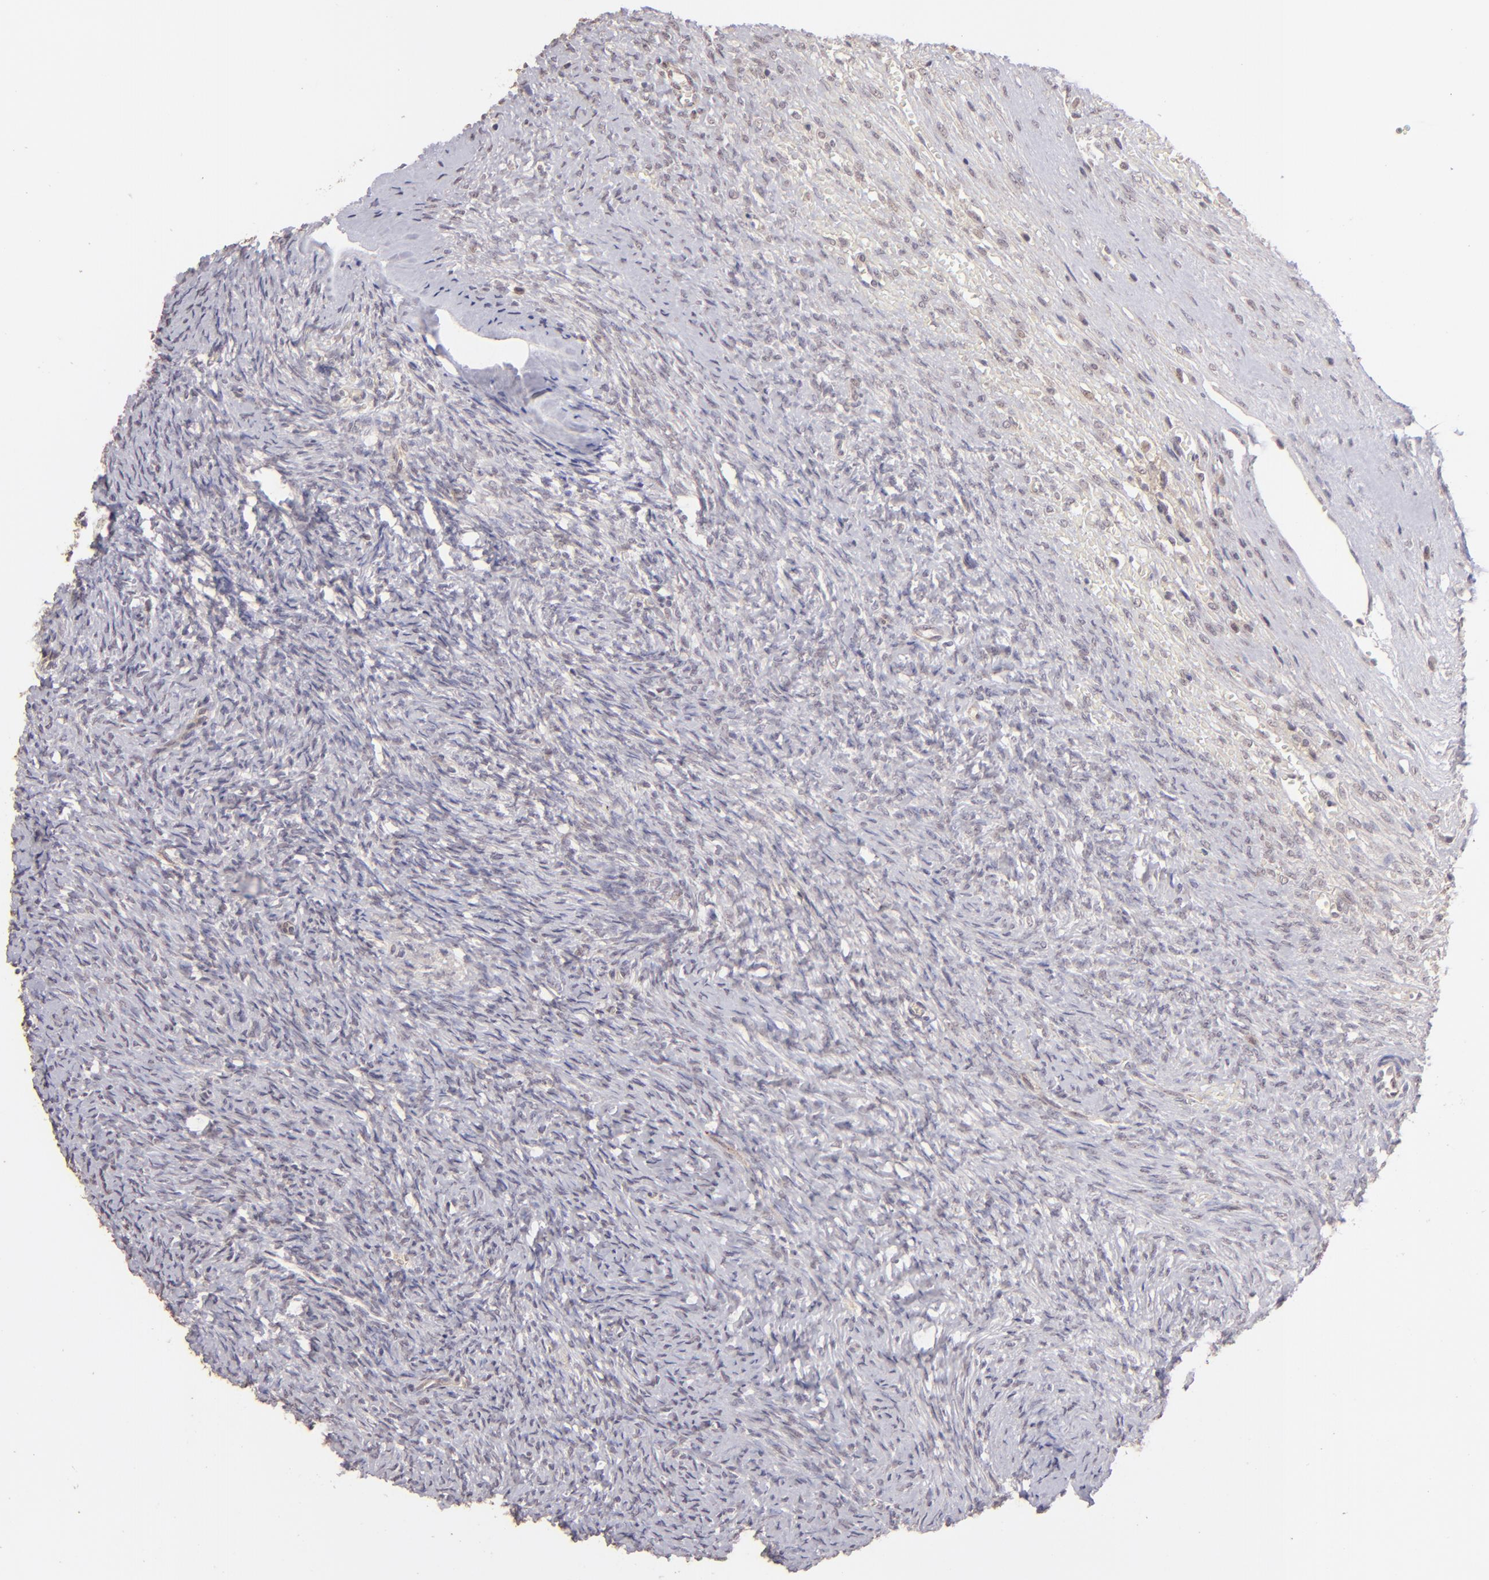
{"staining": {"intensity": "negative", "quantity": "none", "location": "none"}, "tissue": "ovary", "cell_type": "Ovarian stroma cells", "image_type": "normal", "snomed": [{"axis": "morphology", "description": "Normal tissue, NOS"}, {"axis": "topography", "description": "Ovary"}], "caption": "IHC histopathology image of benign human ovary stained for a protein (brown), which shows no staining in ovarian stroma cells.", "gene": "CLDN1", "patient": {"sex": "female", "age": 56}}